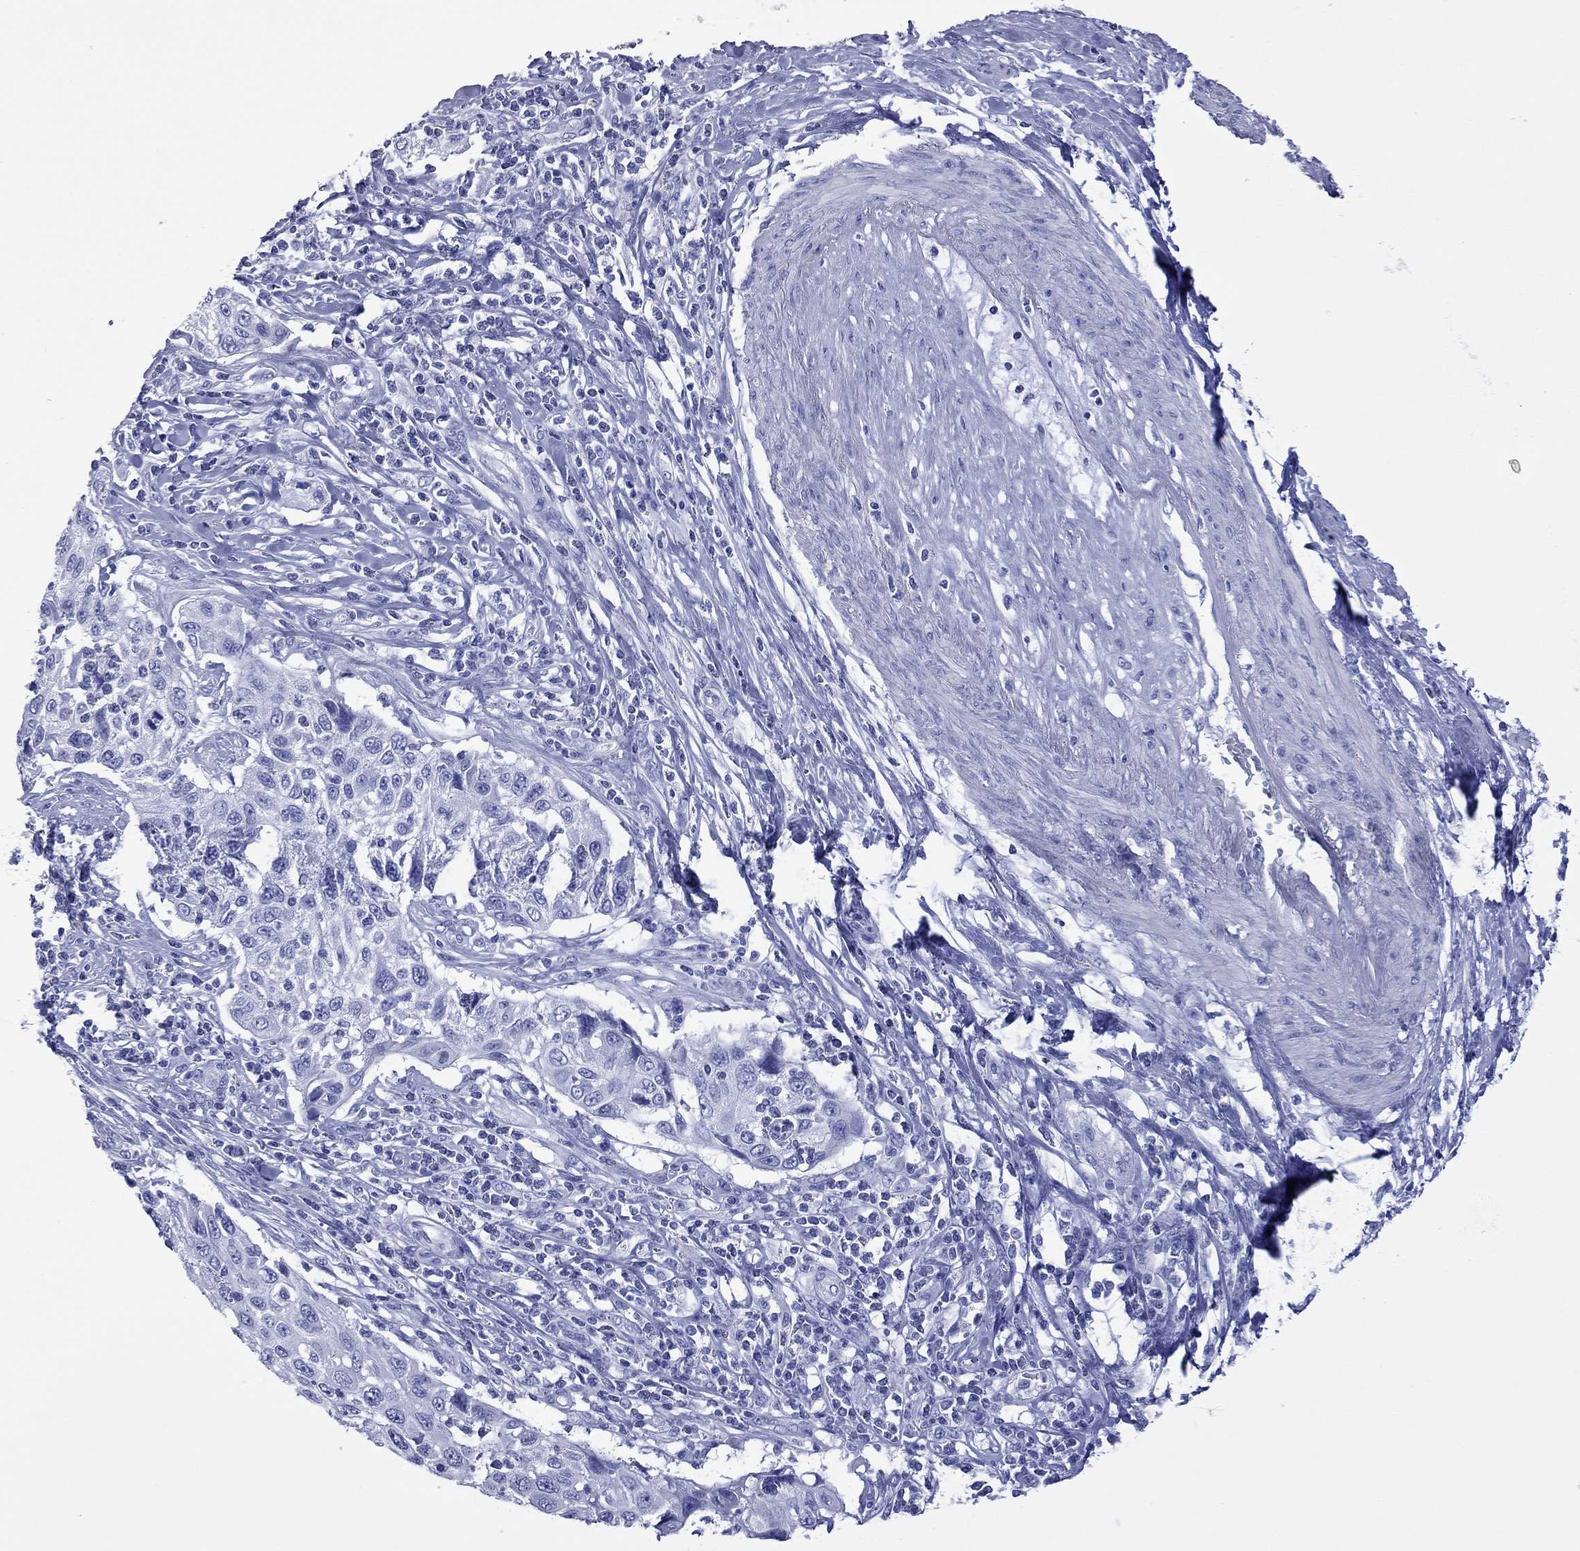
{"staining": {"intensity": "negative", "quantity": "none", "location": "none"}, "tissue": "cervical cancer", "cell_type": "Tumor cells", "image_type": "cancer", "snomed": [{"axis": "morphology", "description": "Squamous cell carcinoma, NOS"}, {"axis": "topography", "description": "Cervix"}], "caption": "An immunohistochemistry (IHC) micrograph of squamous cell carcinoma (cervical) is shown. There is no staining in tumor cells of squamous cell carcinoma (cervical).", "gene": "VSIG10", "patient": {"sex": "female", "age": 70}}